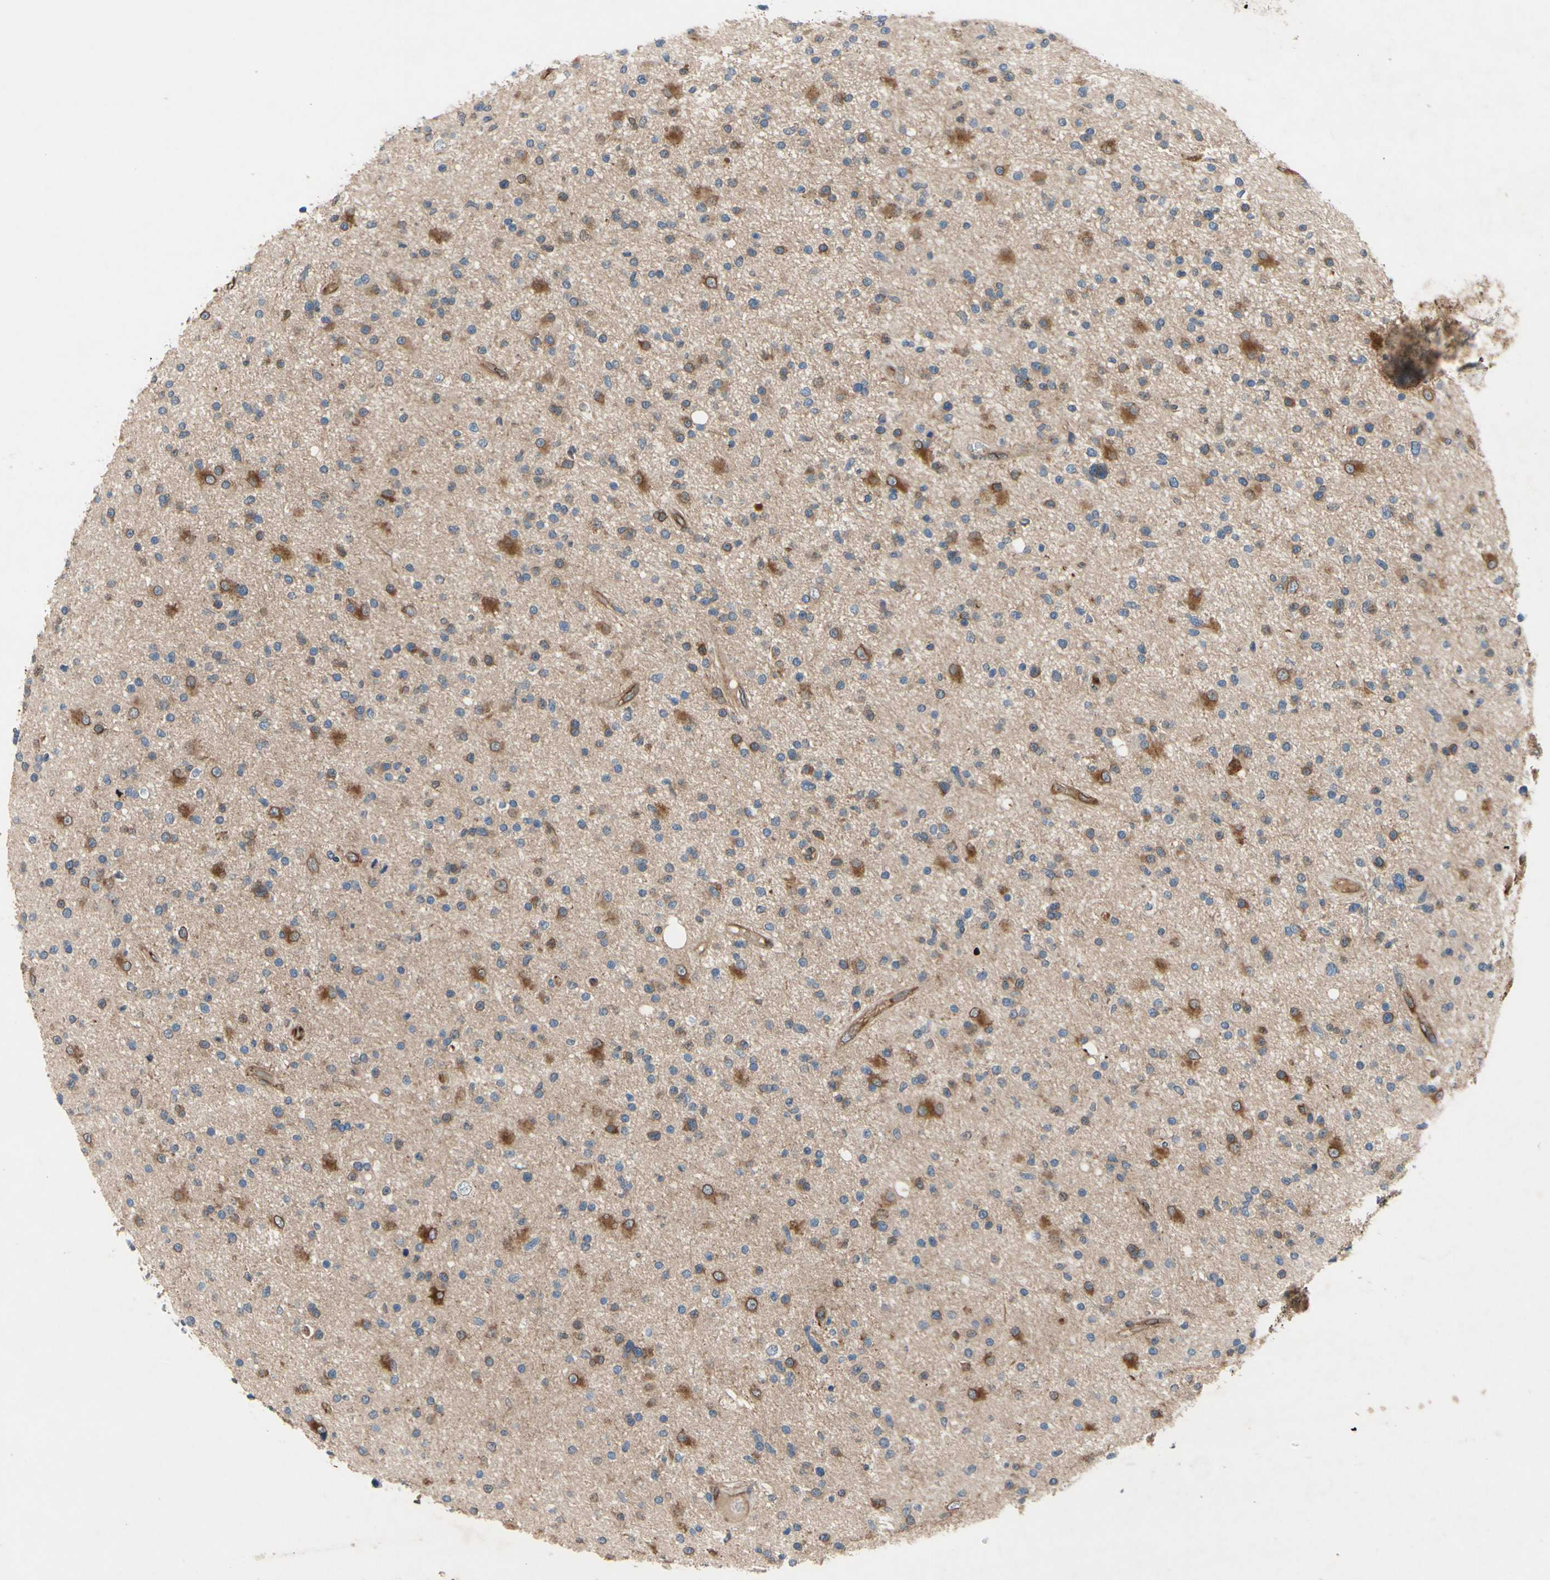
{"staining": {"intensity": "strong", "quantity": "25%-75%", "location": "cytoplasmic/membranous"}, "tissue": "glioma", "cell_type": "Tumor cells", "image_type": "cancer", "snomed": [{"axis": "morphology", "description": "Glioma, malignant, High grade"}, {"axis": "topography", "description": "Brain"}], "caption": "IHC micrograph of neoplastic tissue: high-grade glioma (malignant) stained using immunohistochemistry reveals high levels of strong protein expression localized specifically in the cytoplasmic/membranous of tumor cells, appearing as a cytoplasmic/membranous brown color.", "gene": "PRXL2A", "patient": {"sex": "male", "age": 33}}